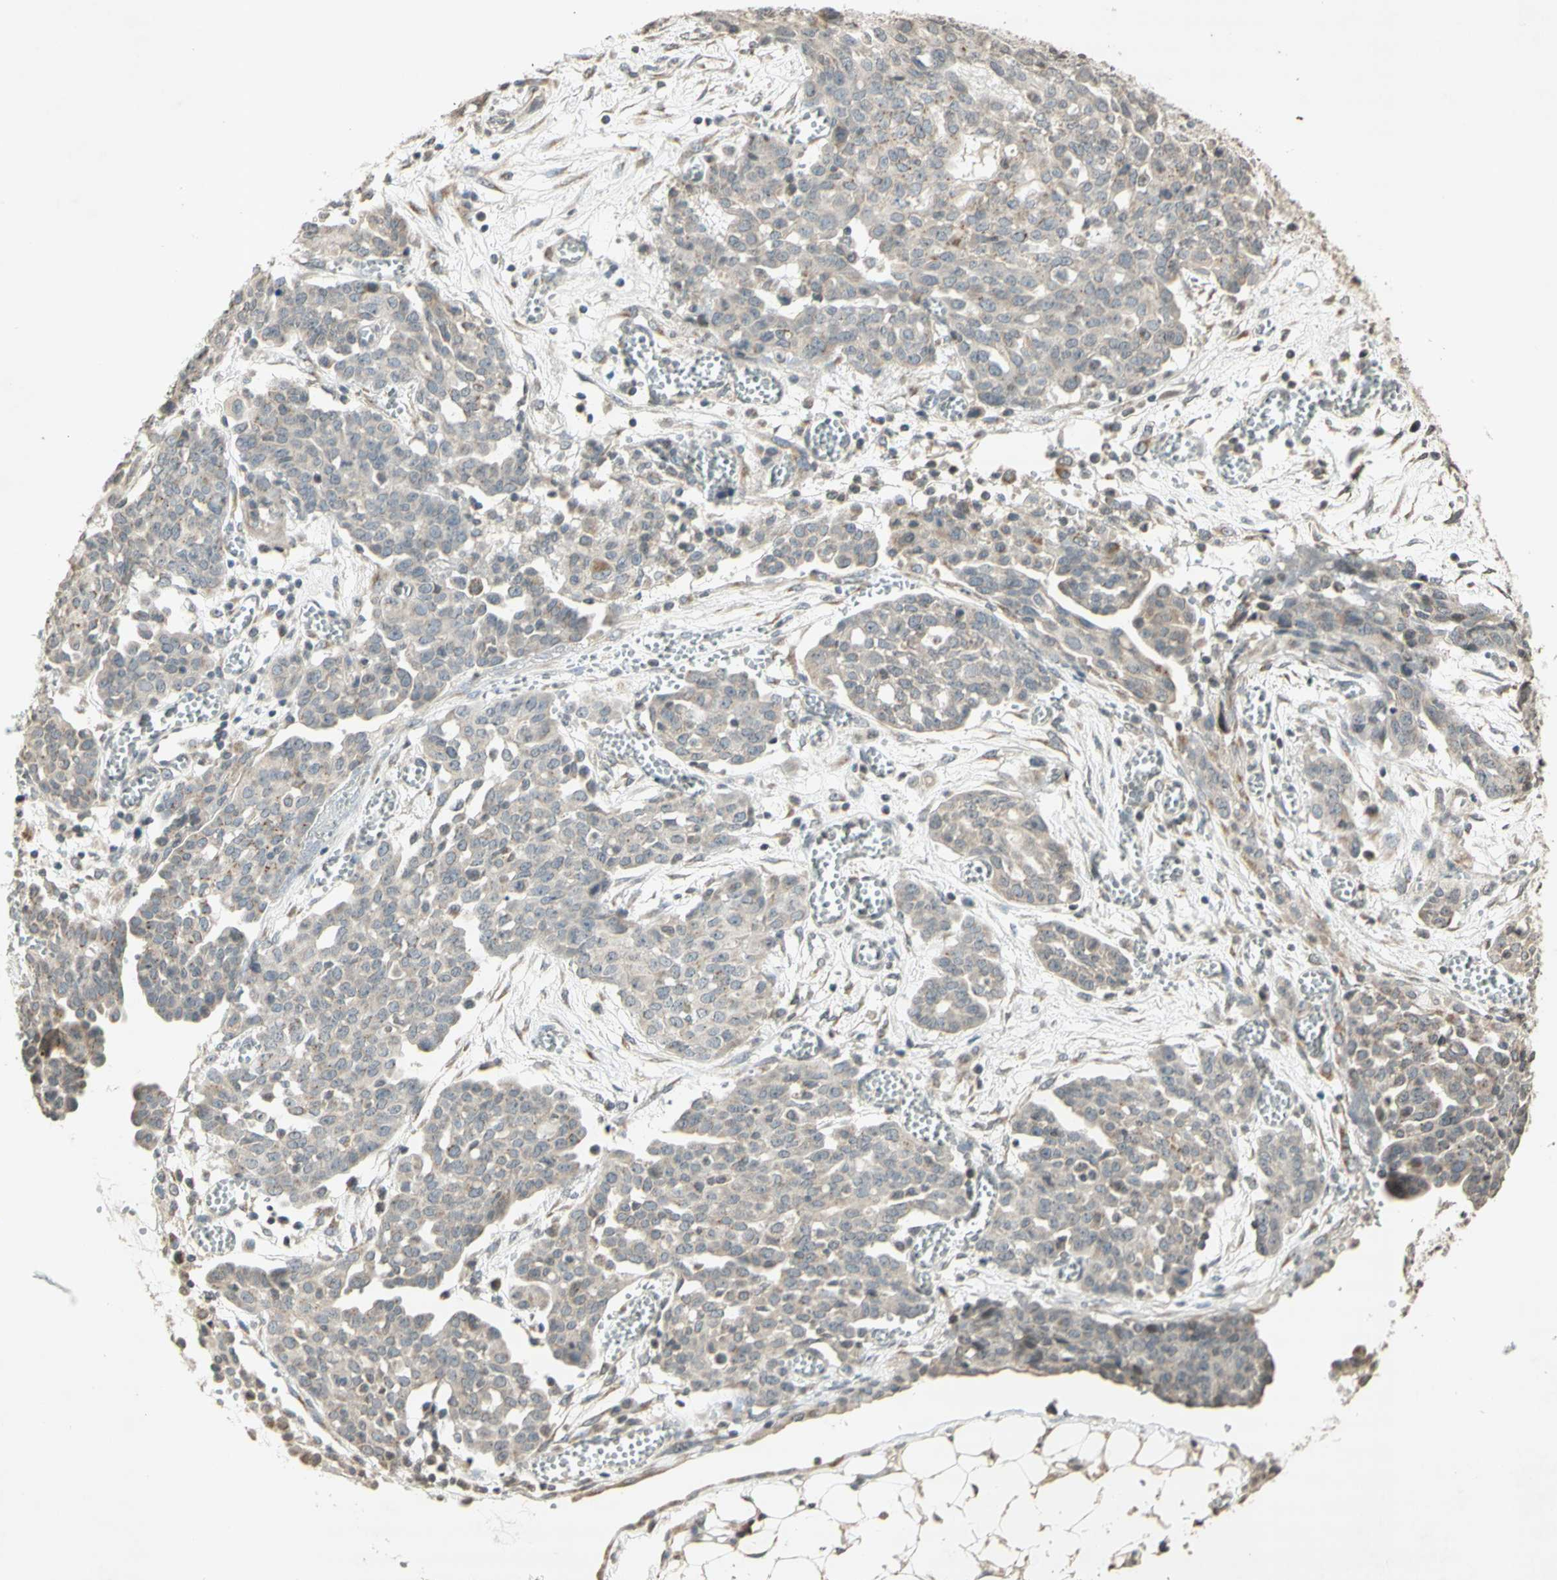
{"staining": {"intensity": "weak", "quantity": "<25%", "location": "cytoplasmic/membranous"}, "tissue": "ovarian cancer", "cell_type": "Tumor cells", "image_type": "cancer", "snomed": [{"axis": "morphology", "description": "Cystadenocarcinoma, serous, NOS"}, {"axis": "topography", "description": "Soft tissue"}, {"axis": "topography", "description": "Ovary"}], "caption": "A micrograph of human ovarian cancer (serous cystadenocarcinoma) is negative for staining in tumor cells. (DAB (3,3'-diaminobenzidine) immunohistochemistry with hematoxylin counter stain).", "gene": "CCNI", "patient": {"sex": "female", "age": 57}}